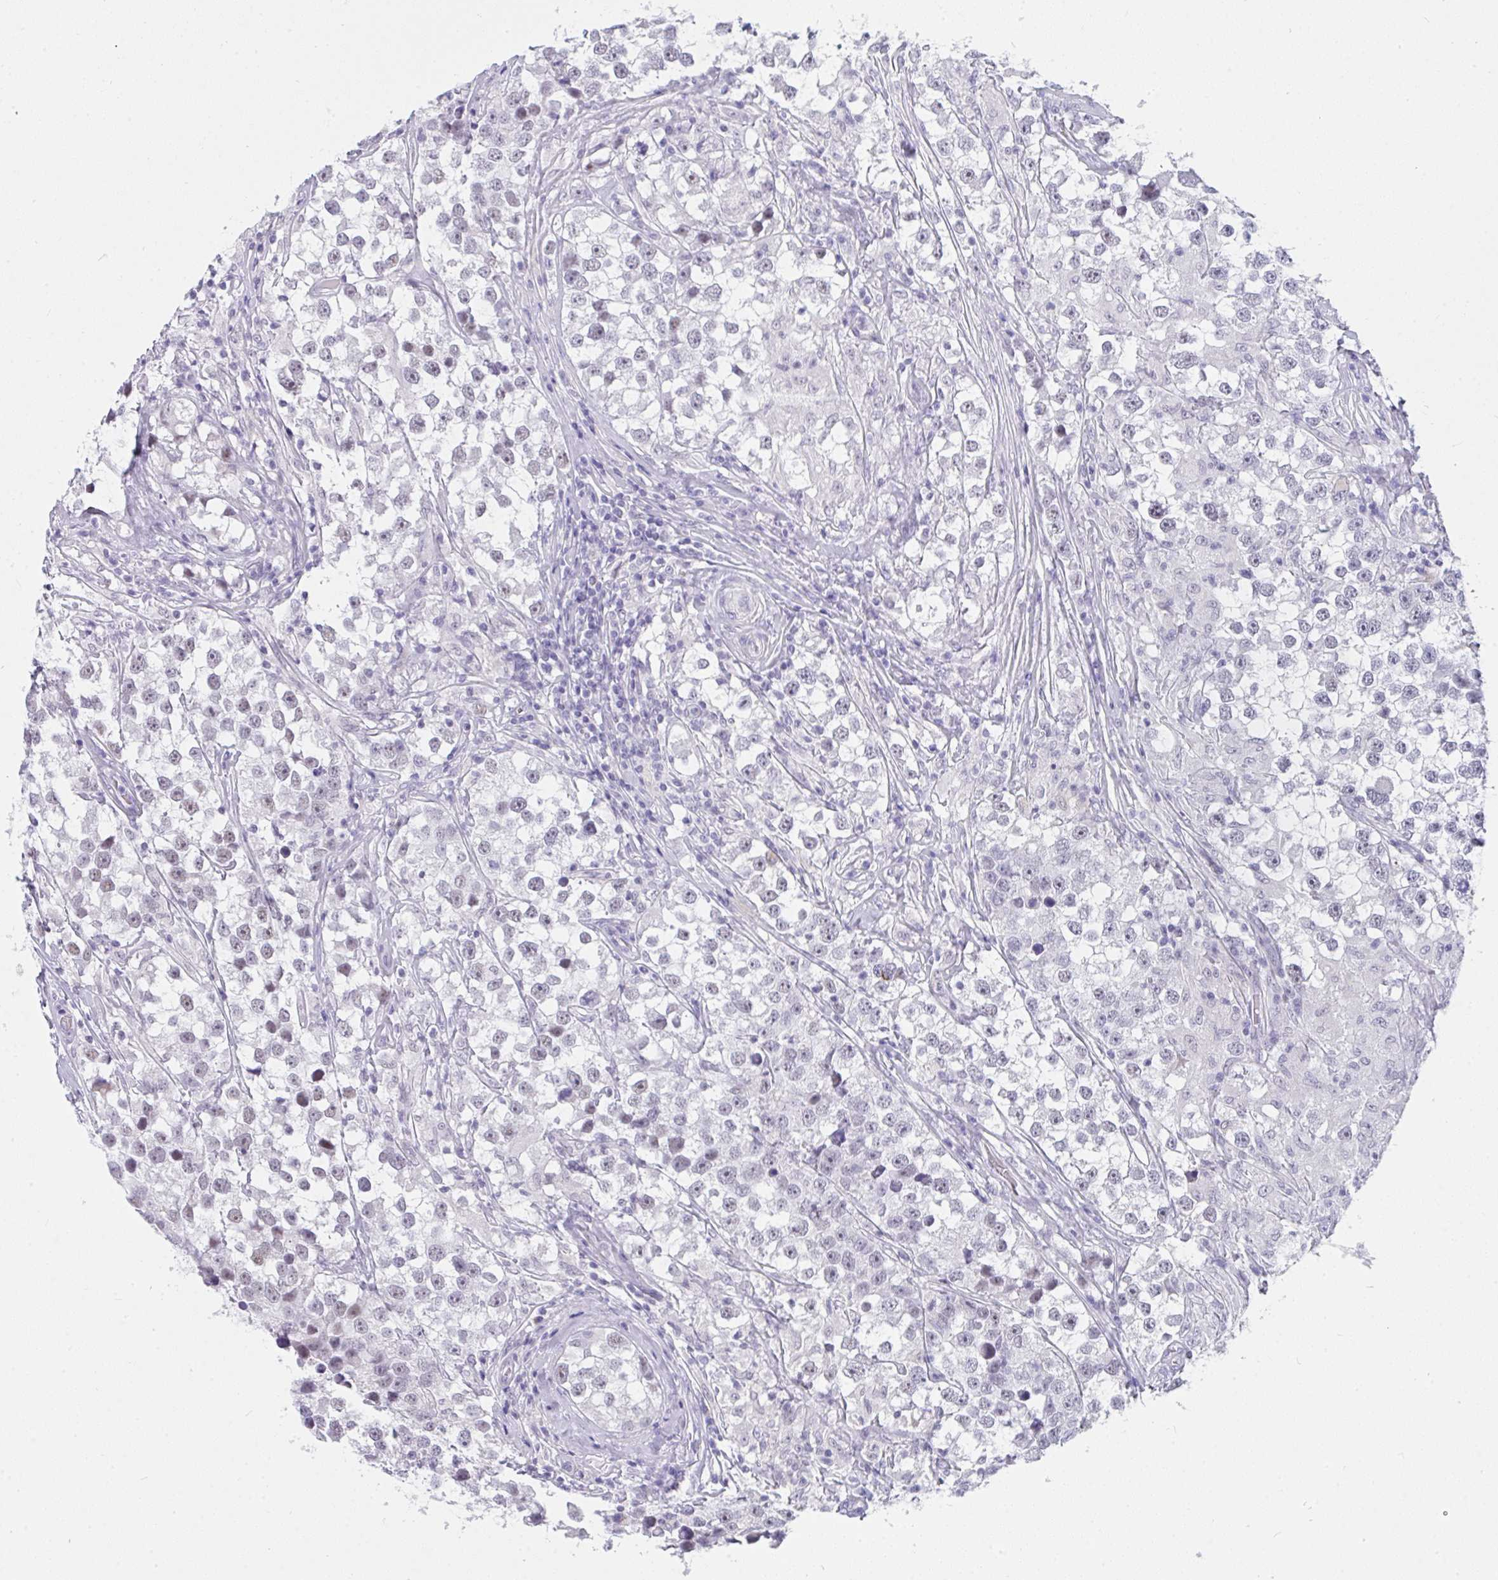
{"staining": {"intensity": "negative", "quantity": "none", "location": "none"}, "tissue": "testis cancer", "cell_type": "Tumor cells", "image_type": "cancer", "snomed": [{"axis": "morphology", "description": "Seminoma, NOS"}, {"axis": "topography", "description": "Testis"}], "caption": "Tumor cells are negative for protein expression in human testis cancer (seminoma).", "gene": "CDK13", "patient": {"sex": "male", "age": 46}}